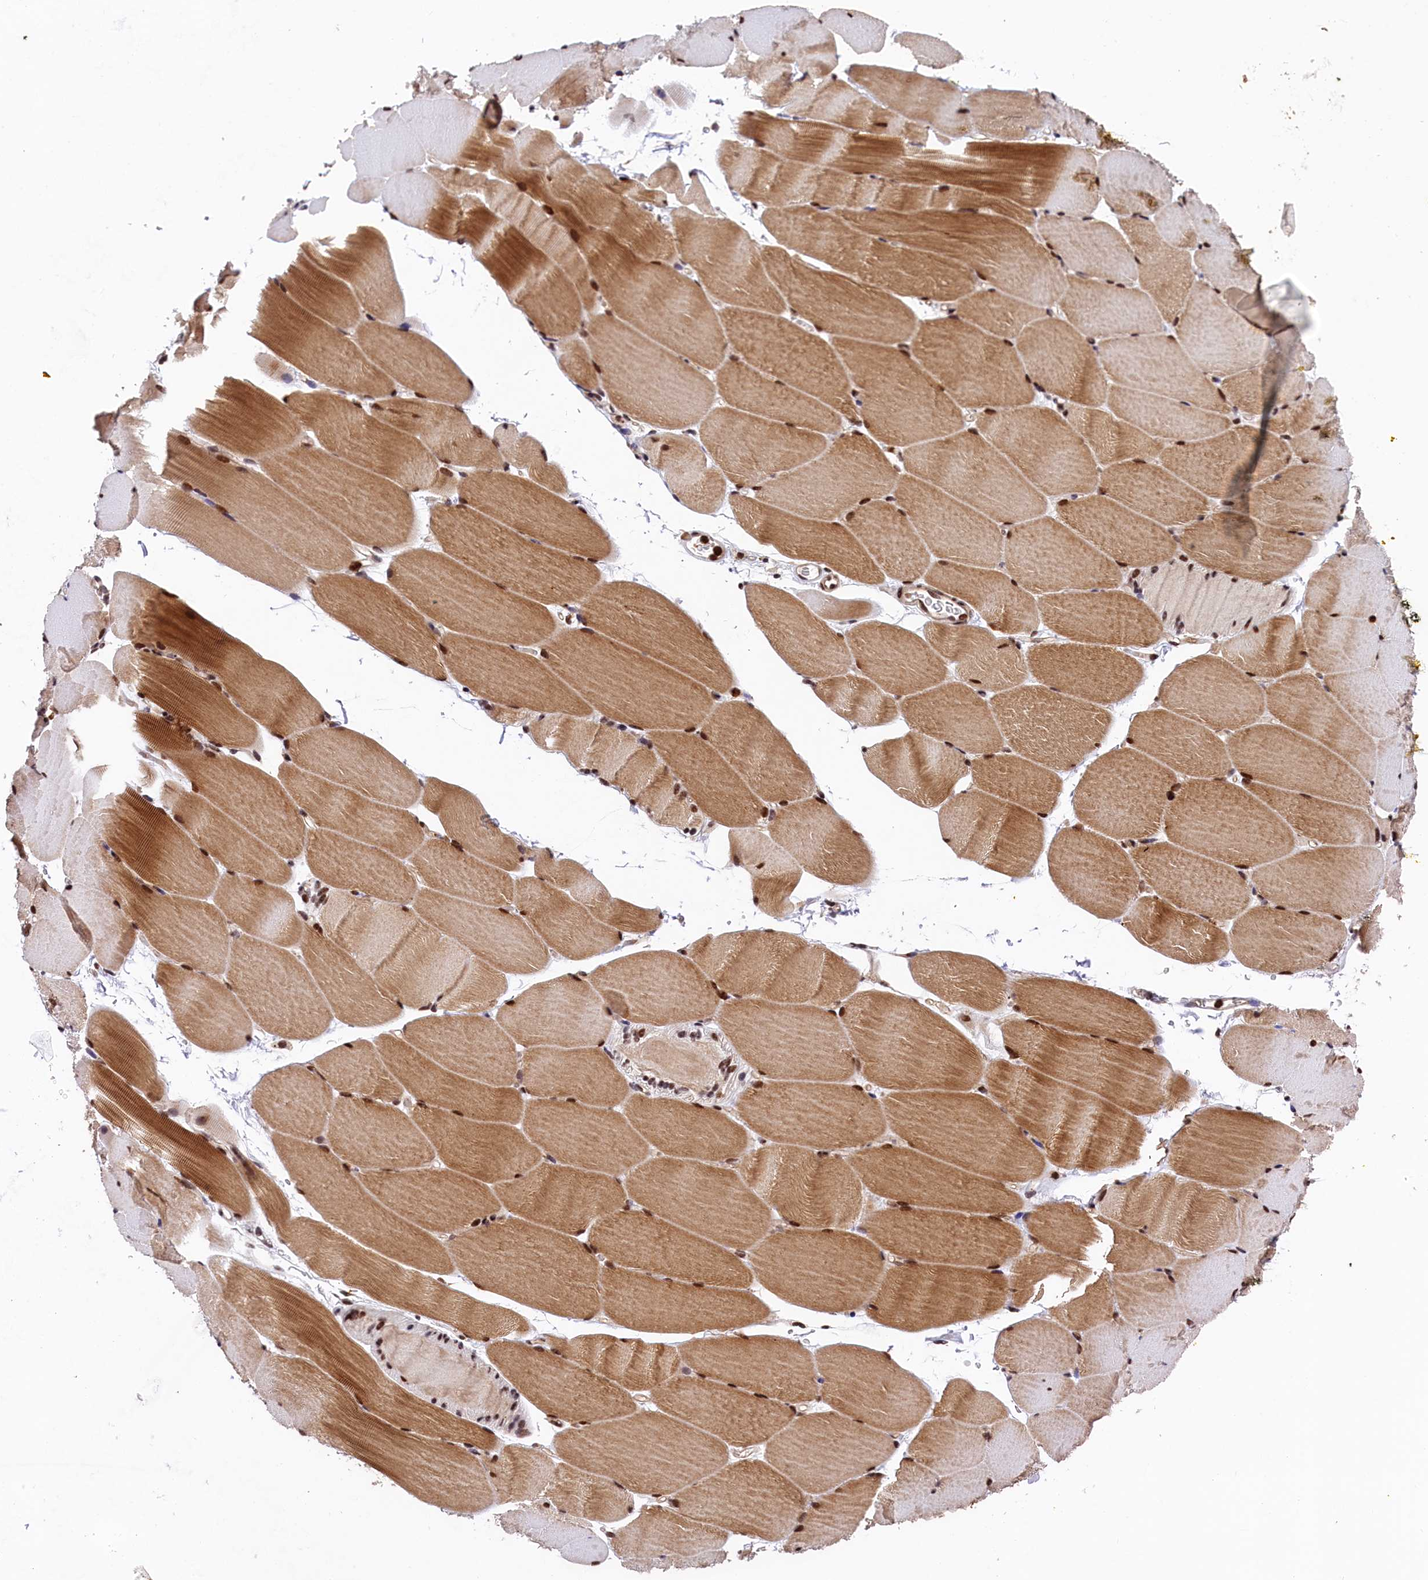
{"staining": {"intensity": "moderate", "quantity": "25%-75%", "location": "cytoplasmic/membranous,nuclear"}, "tissue": "skeletal muscle", "cell_type": "Myocytes", "image_type": "normal", "snomed": [{"axis": "morphology", "description": "Normal tissue, NOS"}, {"axis": "topography", "description": "Skeletal muscle"}, {"axis": "topography", "description": "Parathyroid gland"}], "caption": "Protein analysis of normal skeletal muscle displays moderate cytoplasmic/membranous,nuclear staining in about 25%-75% of myocytes. Using DAB (3,3'-diaminobenzidine) (brown) and hematoxylin (blue) stains, captured at high magnification using brightfield microscopy.", "gene": "ADIG", "patient": {"sex": "female", "age": 37}}